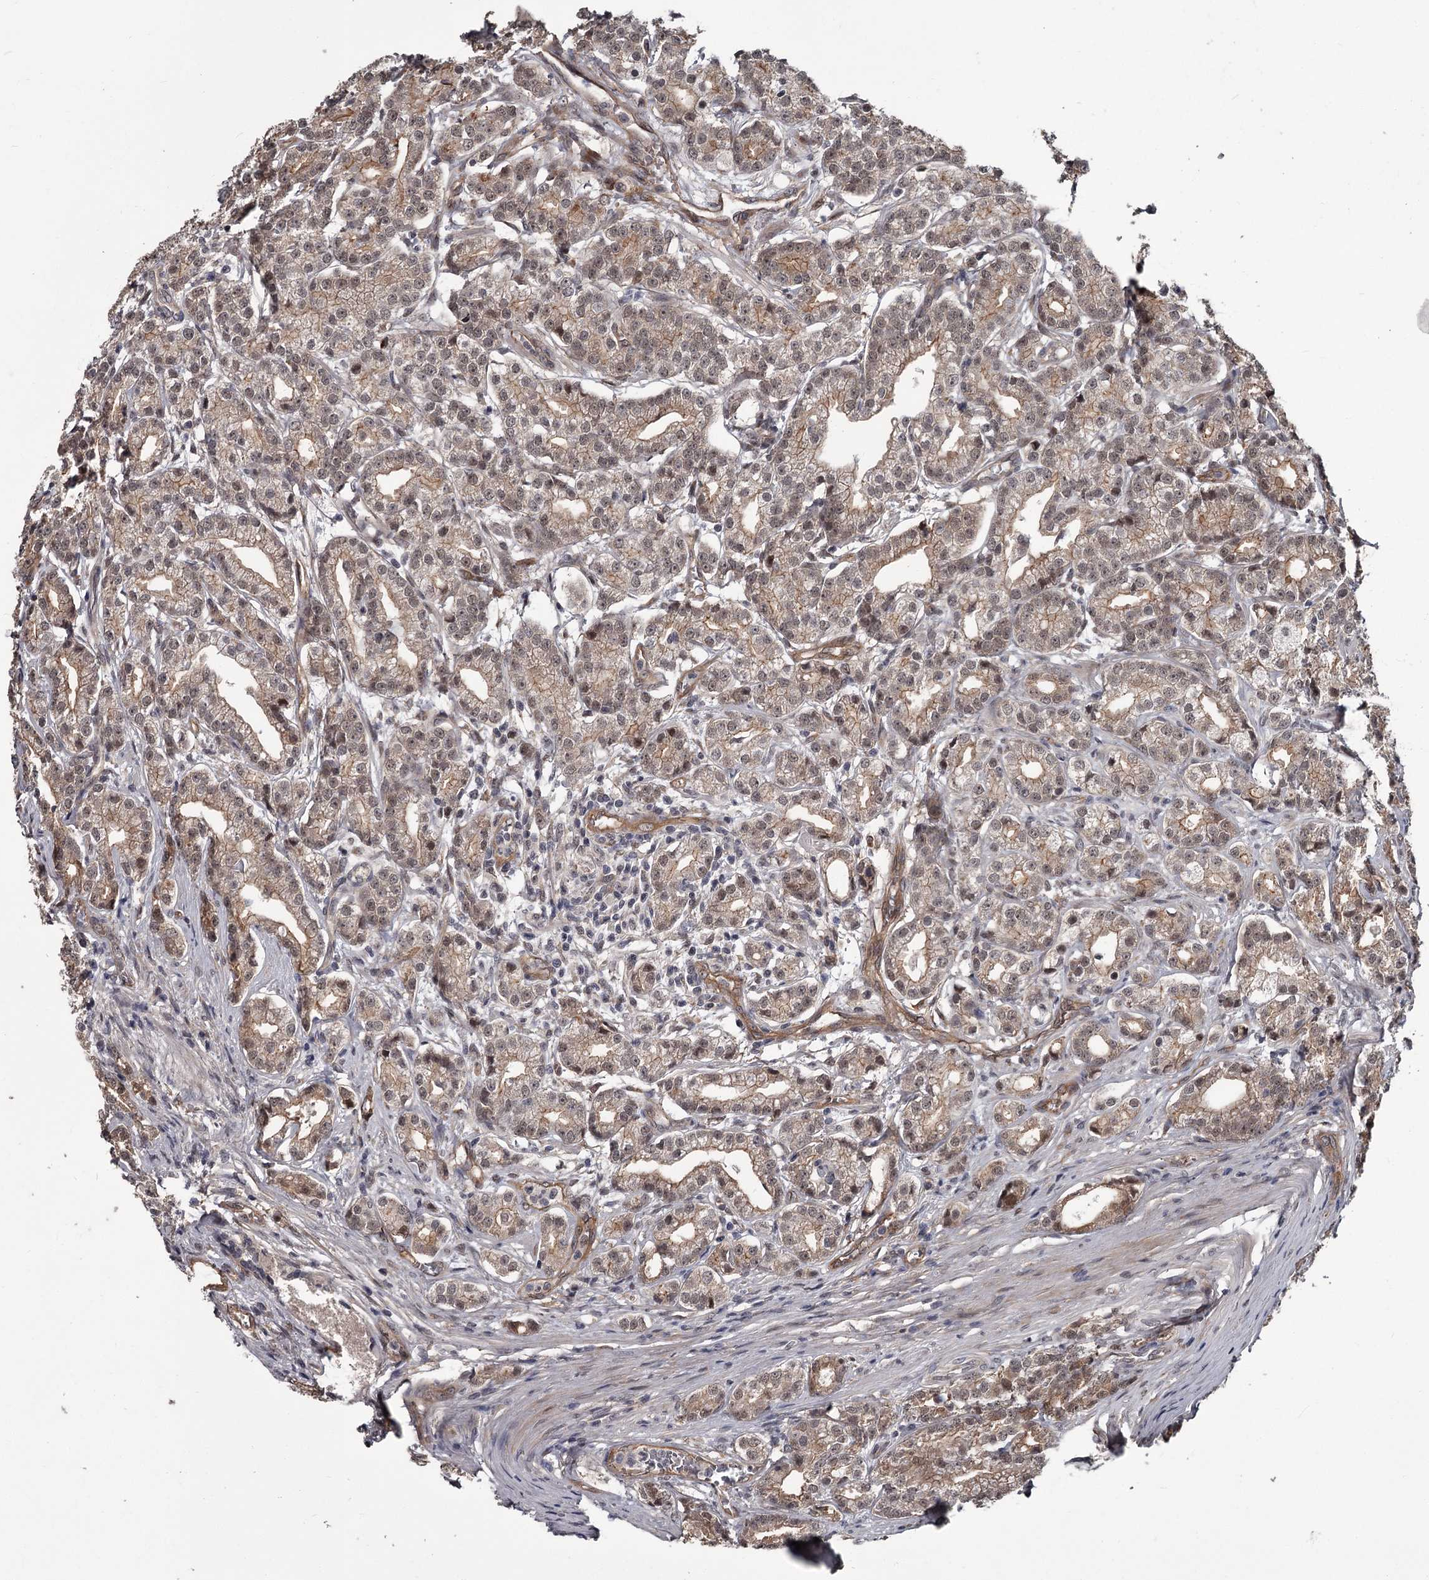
{"staining": {"intensity": "weak", "quantity": ">75%", "location": "cytoplasmic/membranous"}, "tissue": "prostate cancer", "cell_type": "Tumor cells", "image_type": "cancer", "snomed": [{"axis": "morphology", "description": "Adenocarcinoma, High grade"}, {"axis": "topography", "description": "Prostate"}], "caption": "A histopathology image showing weak cytoplasmic/membranous staining in about >75% of tumor cells in prostate high-grade adenocarcinoma, as visualized by brown immunohistochemical staining.", "gene": "CDC42EP2", "patient": {"sex": "male", "age": 69}}